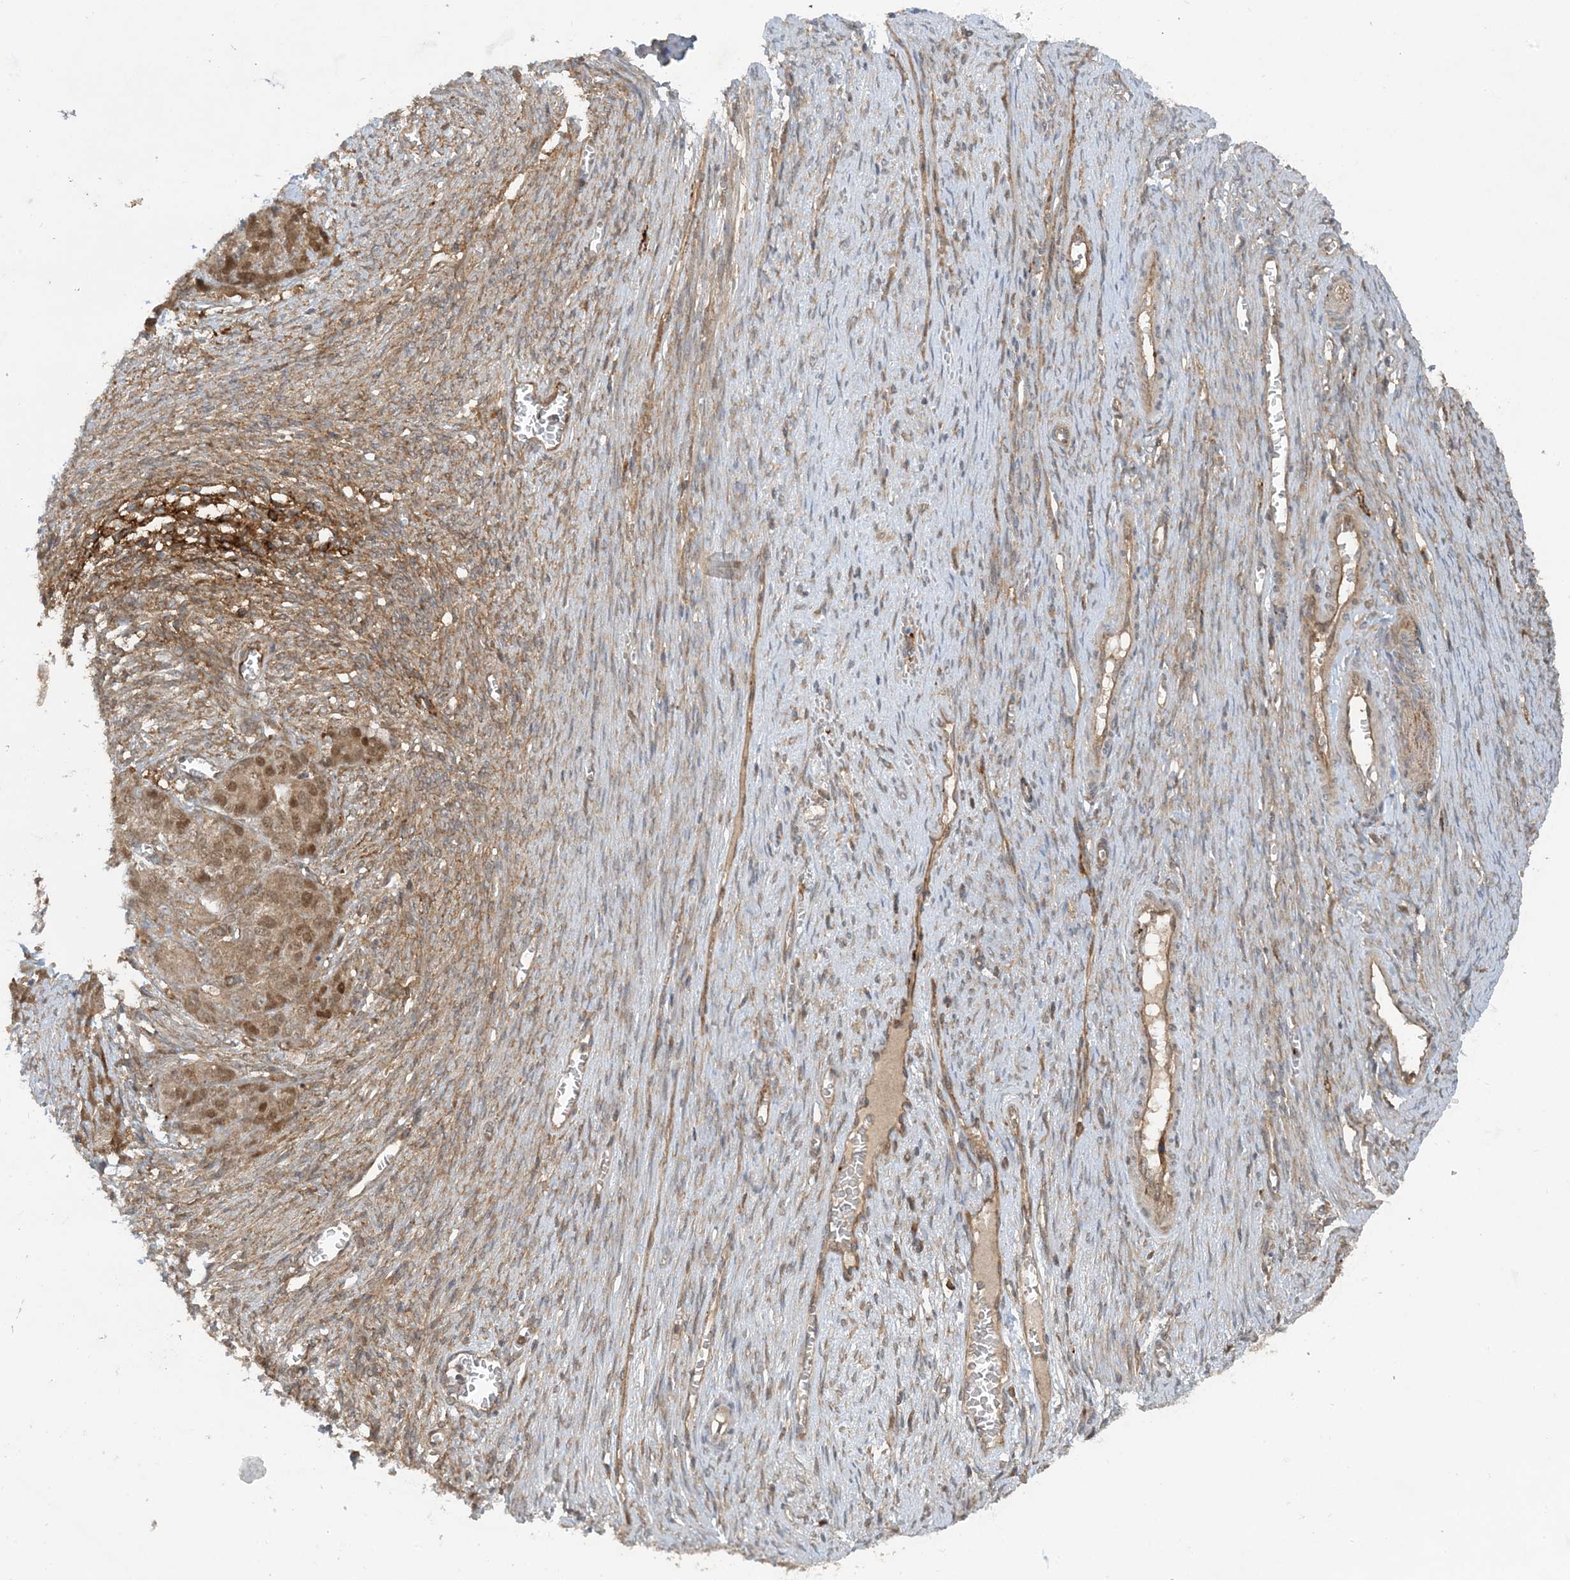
{"staining": {"intensity": "moderate", "quantity": ">75%", "location": "cytoplasmic/membranous,nuclear"}, "tissue": "ovarian cancer", "cell_type": "Tumor cells", "image_type": "cancer", "snomed": [{"axis": "morphology", "description": "Cystadenocarcinoma, serous, NOS"}, {"axis": "topography", "description": "Ovary"}], "caption": "High-power microscopy captured an immunohistochemistry (IHC) image of ovarian cancer, revealing moderate cytoplasmic/membranous and nuclear staining in approximately >75% of tumor cells.", "gene": "STAM2", "patient": {"sex": "female", "age": 44}}